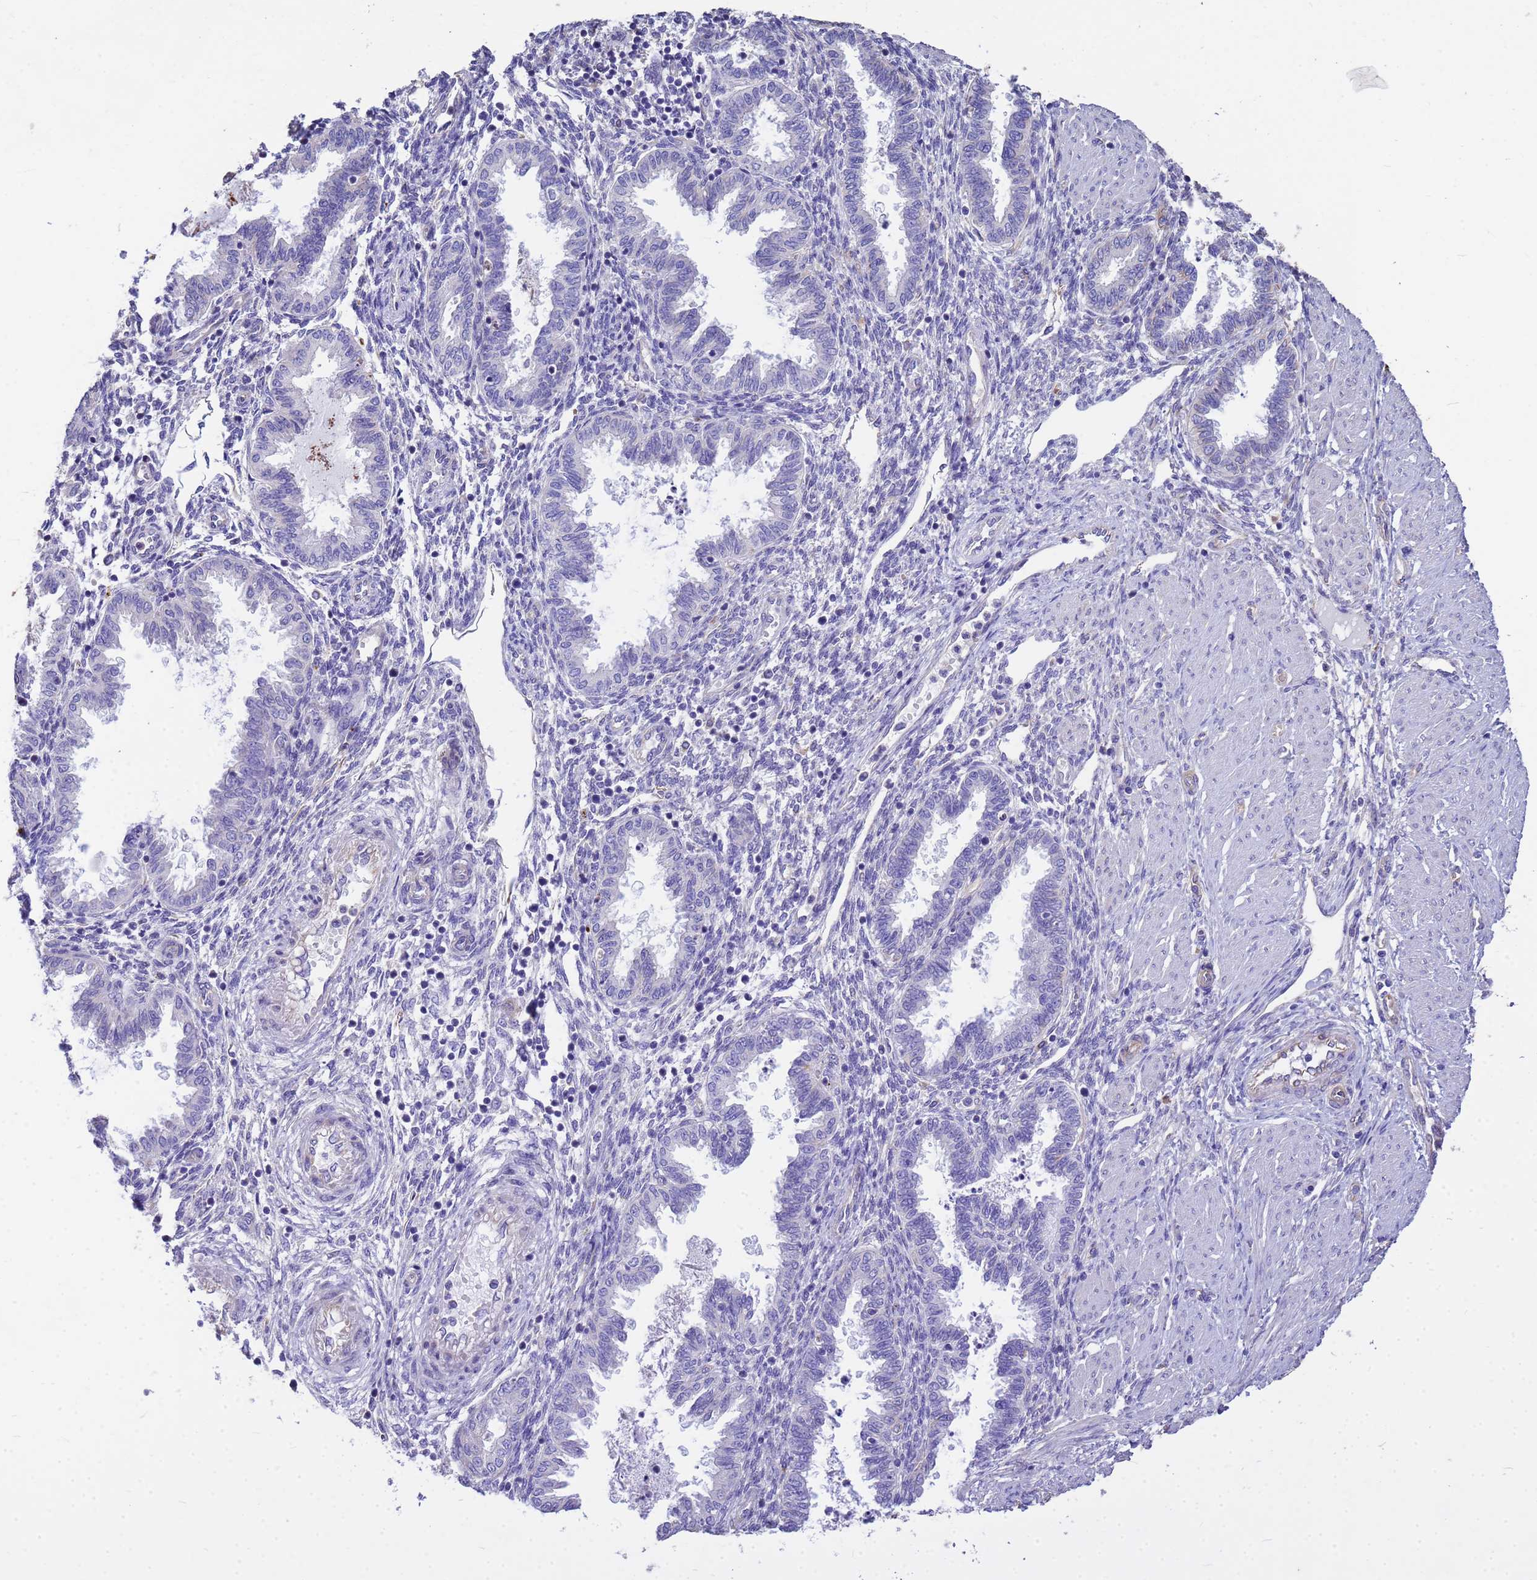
{"staining": {"intensity": "negative", "quantity": "none", "location": "none"}, "tissue": "endometrium", "cell_type": "Cells in endometrial stroma", "image_type": "normal", "snomed": [{"axis": "morphology", "description": "Normal tissue, NOS"}, {"axis": "topography", "description": "Endometrium"}], "caption": "This is an immunohistochemistry micrograph of unremarkable endometrium. There is no staining in cells in endometrial stroma.", "gene": "TCEAL3", "patient": {"sex": "female", "age": 33}}